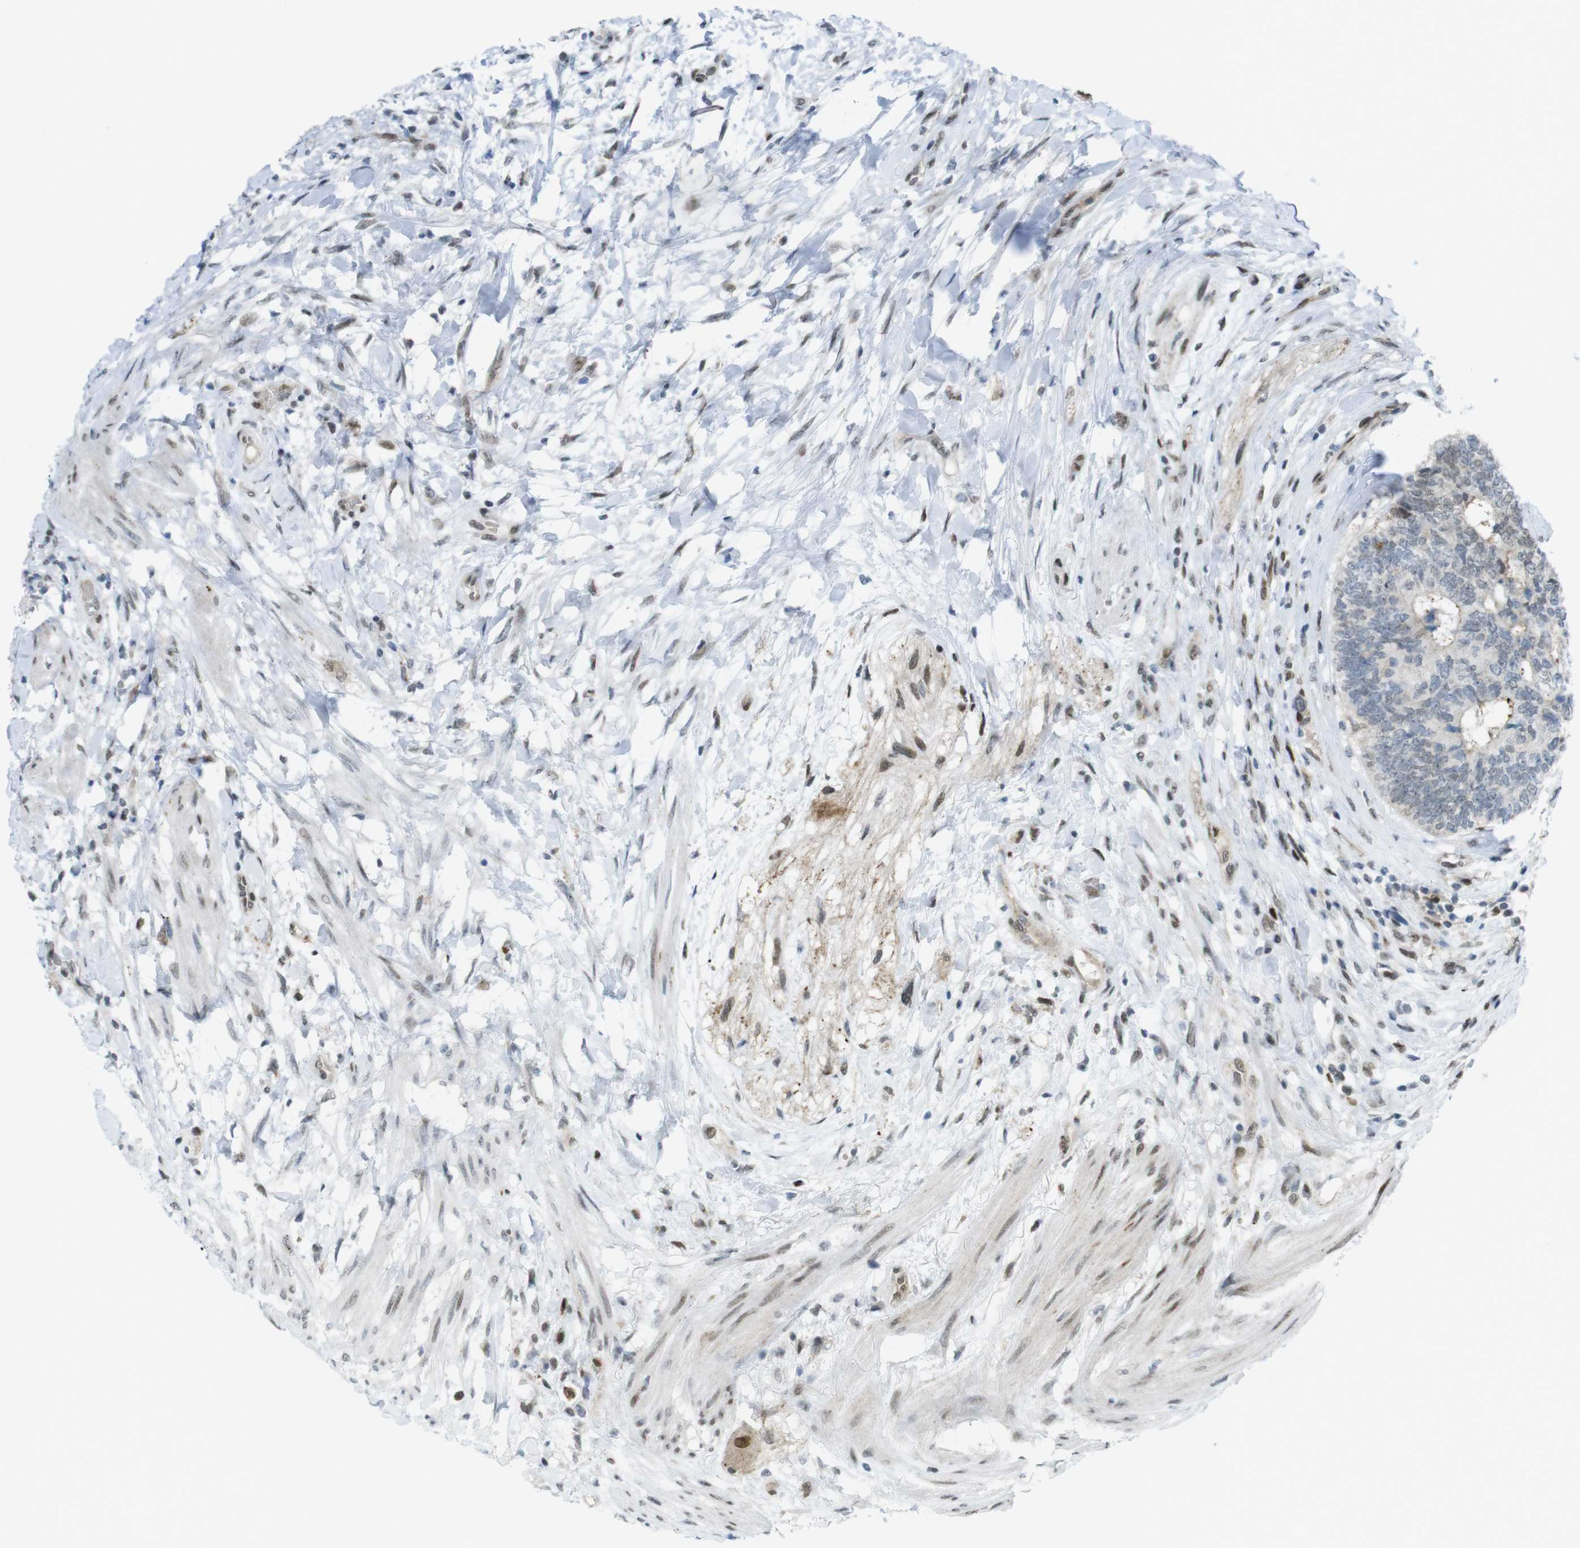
{"staining": {"intensity": "weak", "quantity": "<25%", "location": "nuclear"}, "tissue": "colorectal cancer", "cell_type": "Tumor cells", "image_type": "cancer", "snomed": [{"axis": "morphology", "description": "Adenocarcinoma, NOS"}, {"axis": "topography", "description": "Rectum"}], "caption": "Tumor cells show no significant expression in colorectal adenocarcinoma. (DAB (3,3'-diaminobenzidine) immunohistochemistry (IHC) visualized using brightfield microscopy, high magnification).", "gene": "UBB", "patient": {"sex": "male", "age": 51}}